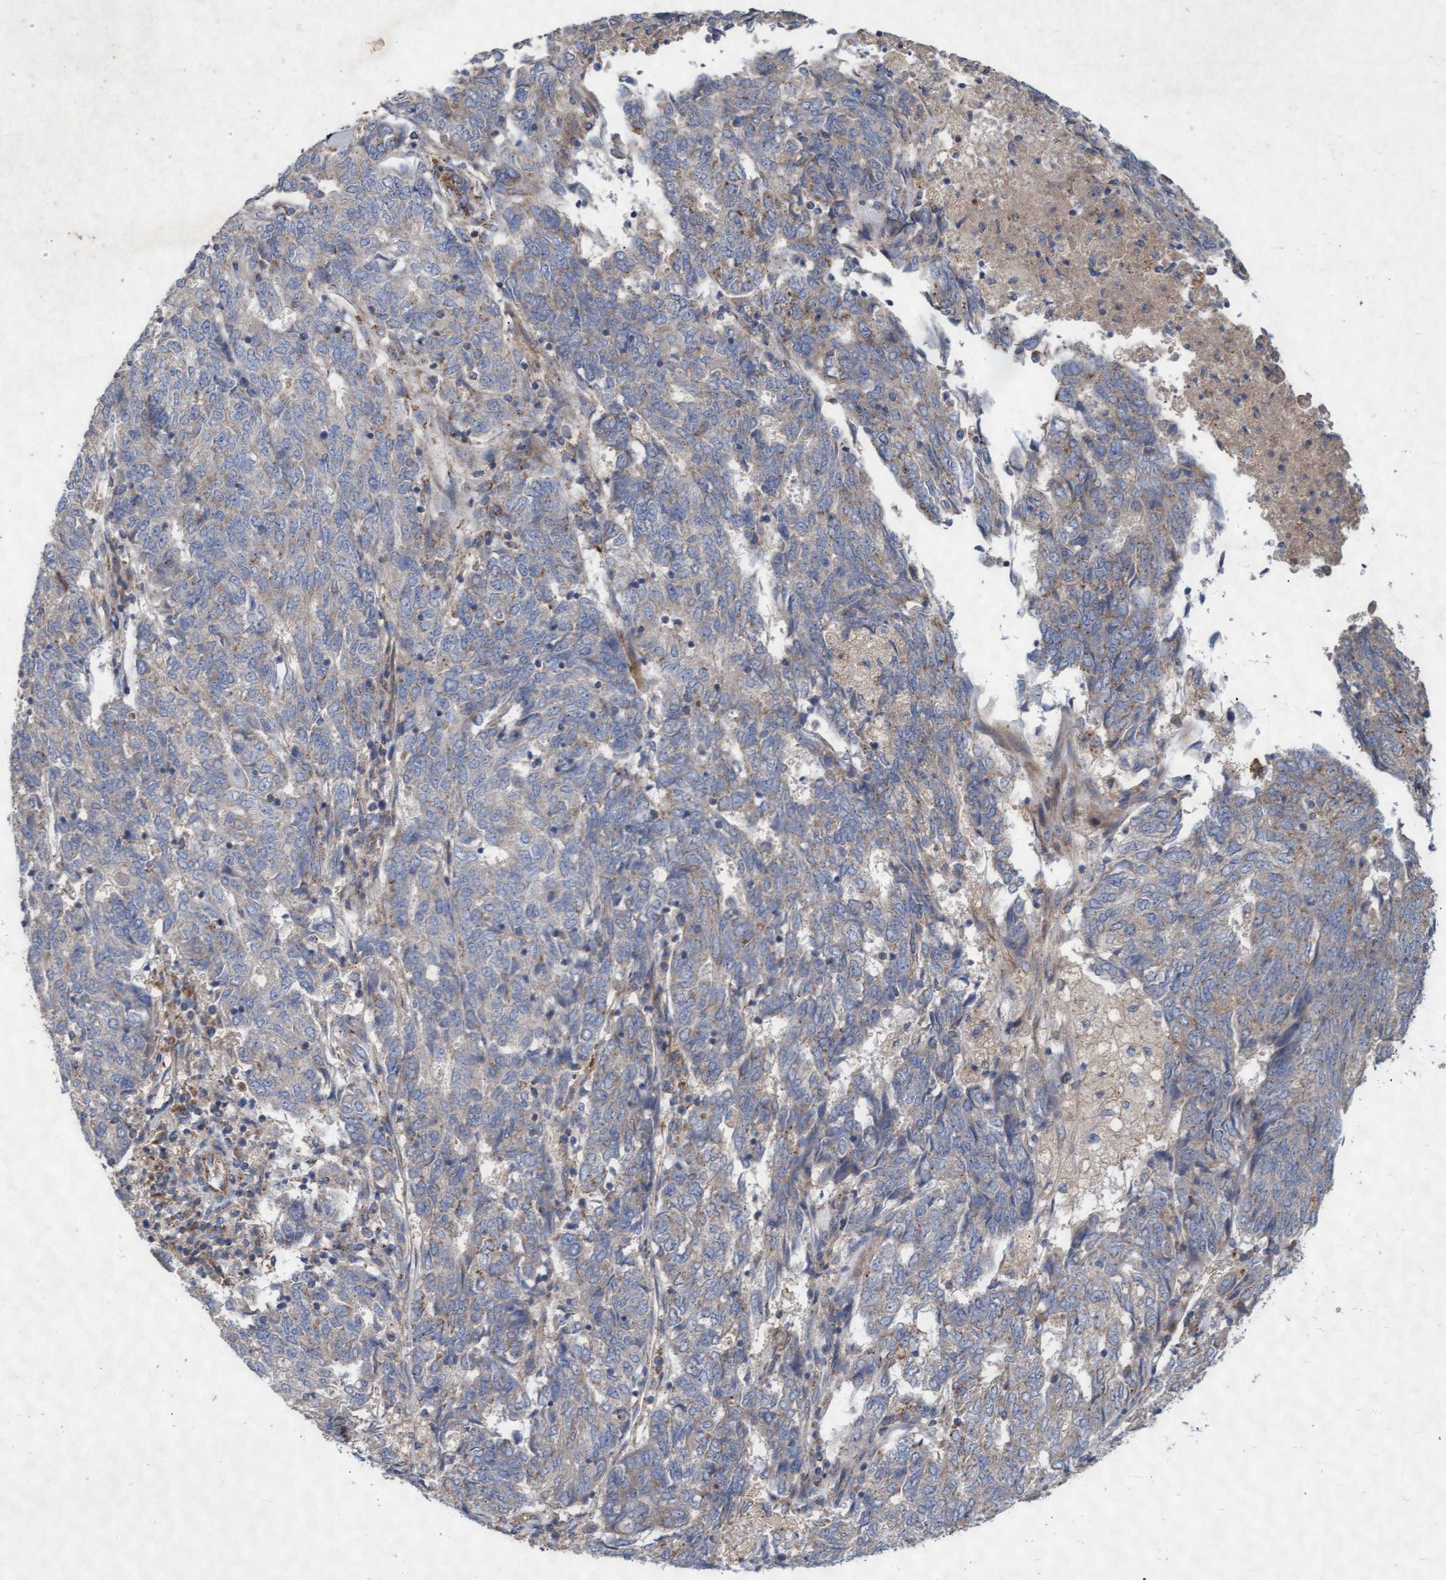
{"staining": {"intensity": "weak", "quantity": "<25%", "location": "cytoplasmic/membranous"}, "tissue": "endometrial cancer", "cell_type": "Tumor cells", "image_type": "cancer", "snomed": [{"axis": "morphology", "description": "Adenocarcinoma, NOS"}, {"axis": "topography", "description": "Endometrium"}], "caption": "Human endometrial adenocarcinoma stained for a protein using immunohistochemistry demonstrates no staining in tumor cells.", "gene": "ABCF2", "patient": {"sex": "female", "age": 80}}